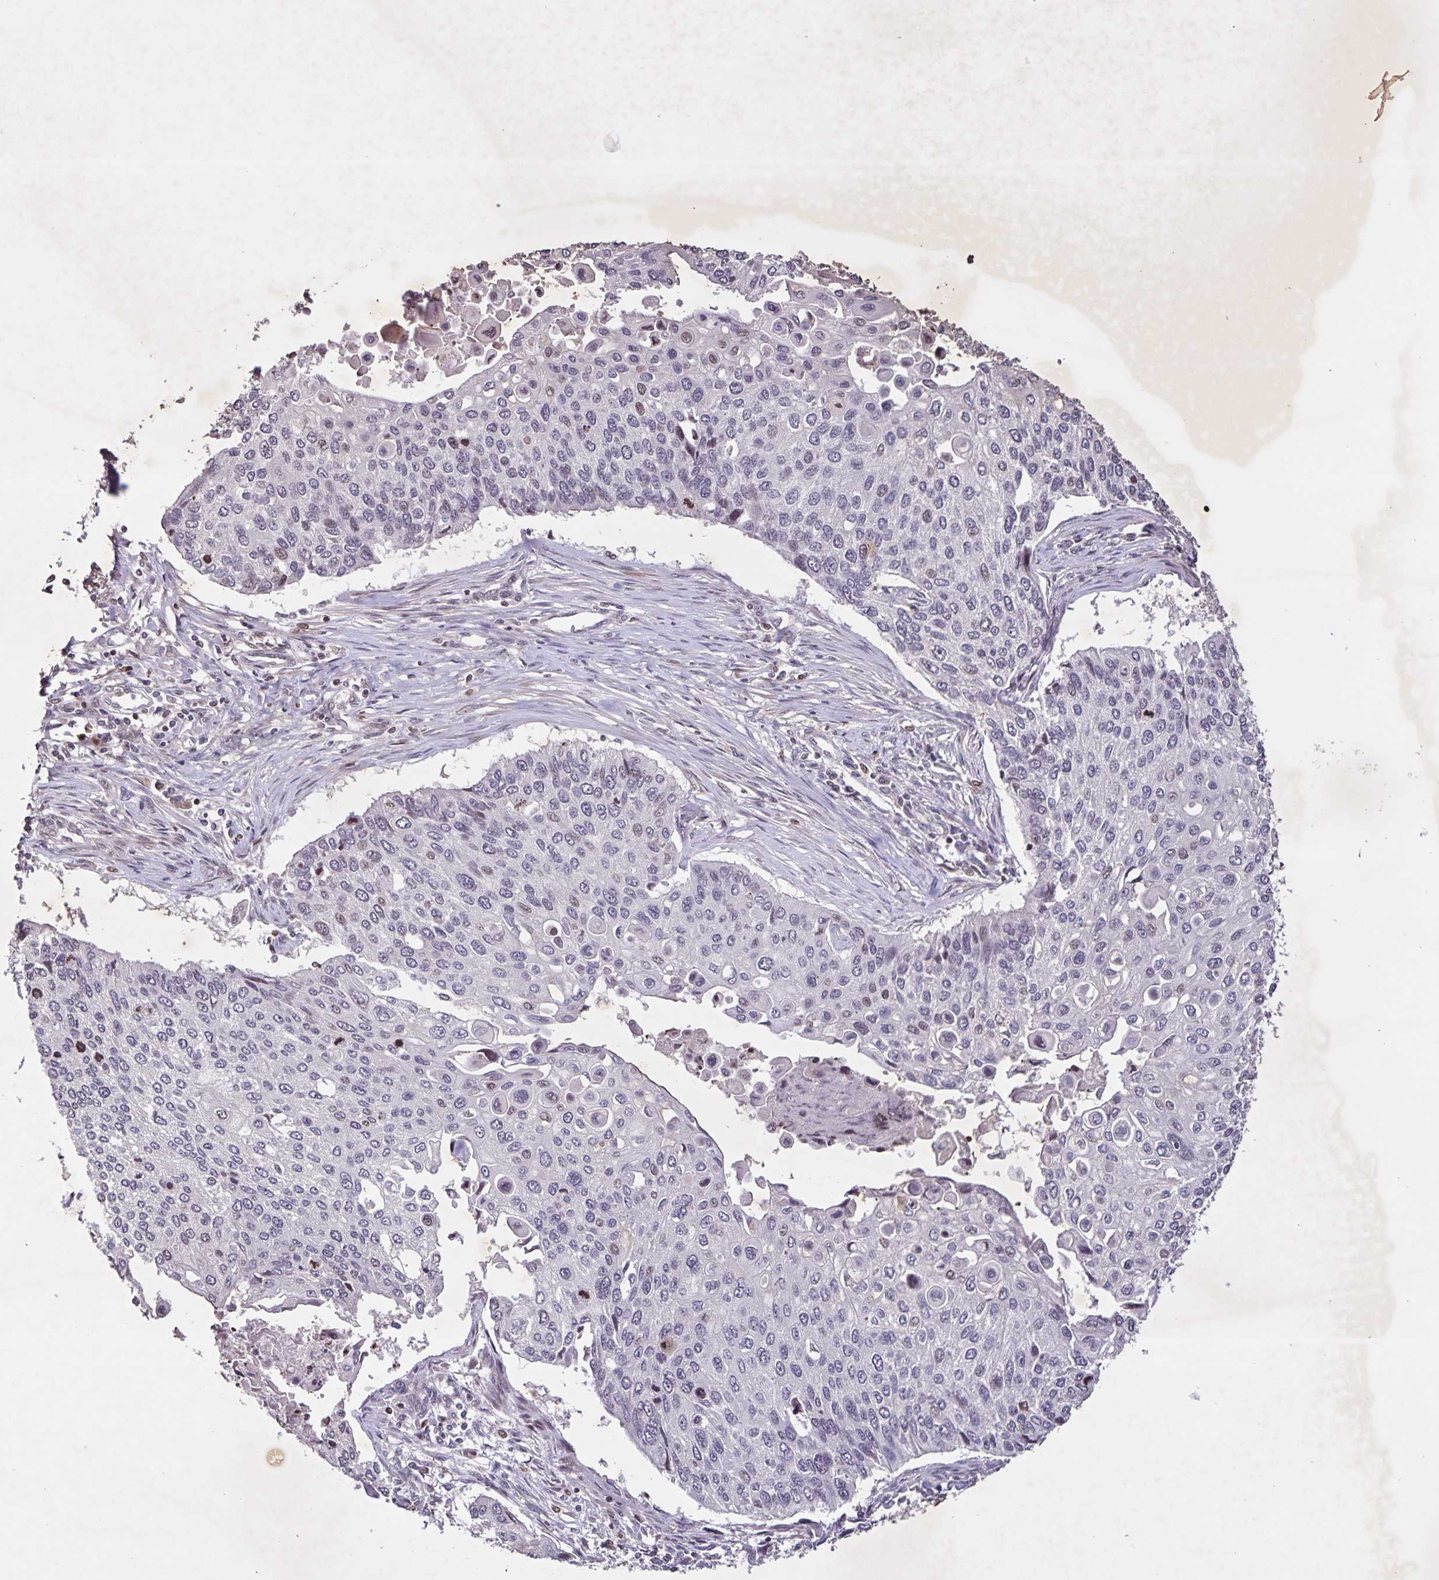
{"staining": {"intensity": "moderate", "quantity": "<25%", "location": "nuclear"}, "tissue": "lung cancer", "cell_type": "Tumor cells", "image_type": "cancer", "snomed": [{"axis": "morphology", "description": "Squamous cell carcinoma, NOS"}, {"axis": "morphology", "description": "Squamous cell carcinoma, metastatic, NOS"}, {"axis": "topography", "description": "Lung"}], "caption": "Immunohistochemical staining of lung cancer (squamous cell carcinoma) shows low levels of moderate nuclear staining in approximately <25% of tumor cells. (Brightfield microscopy of DAB IHC at high magnification).", "gene": "GDF2", "patient": {"sex": "male", "age": 63}}